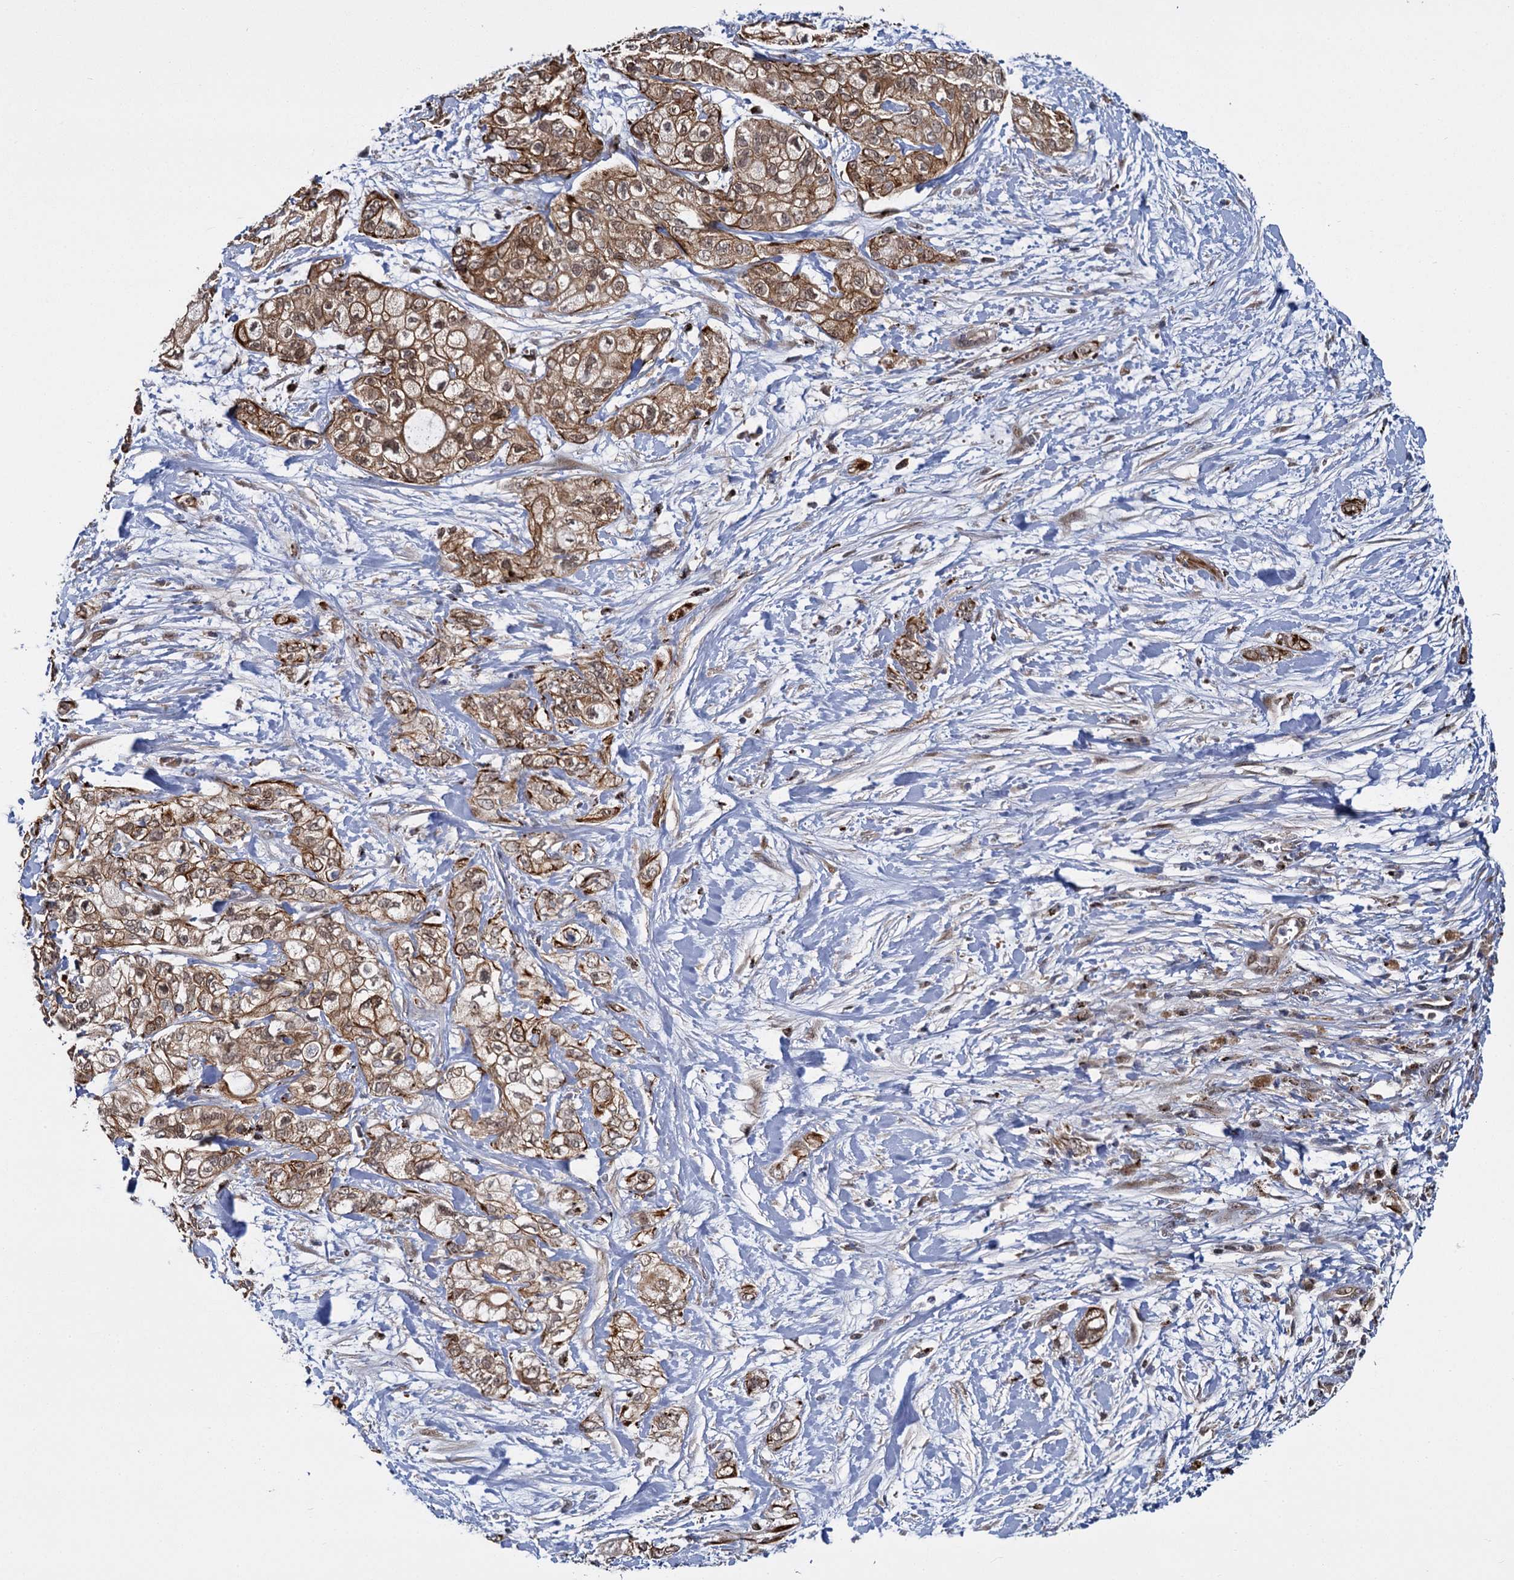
{"staining": {"intensity": "moderate", "quantity": ">75%", "location": "cytoplasmic/membranous"}, "tissue": "pancreatic cancer", "cell_type": "Tumor cells", "image_type": "cancer", "snomed": [{"axis": "morphology", "description": "Adenocarcinoma, NOS"}, {"axis": "topography", "description": "Pancreas"}], "caption": "Pancreatic adenocarcinoma stained with a protein marker displays moderate staining in tumor cells.", "gene": "GAL3ST4", "patient": {"sex": "male", "age": 70}}